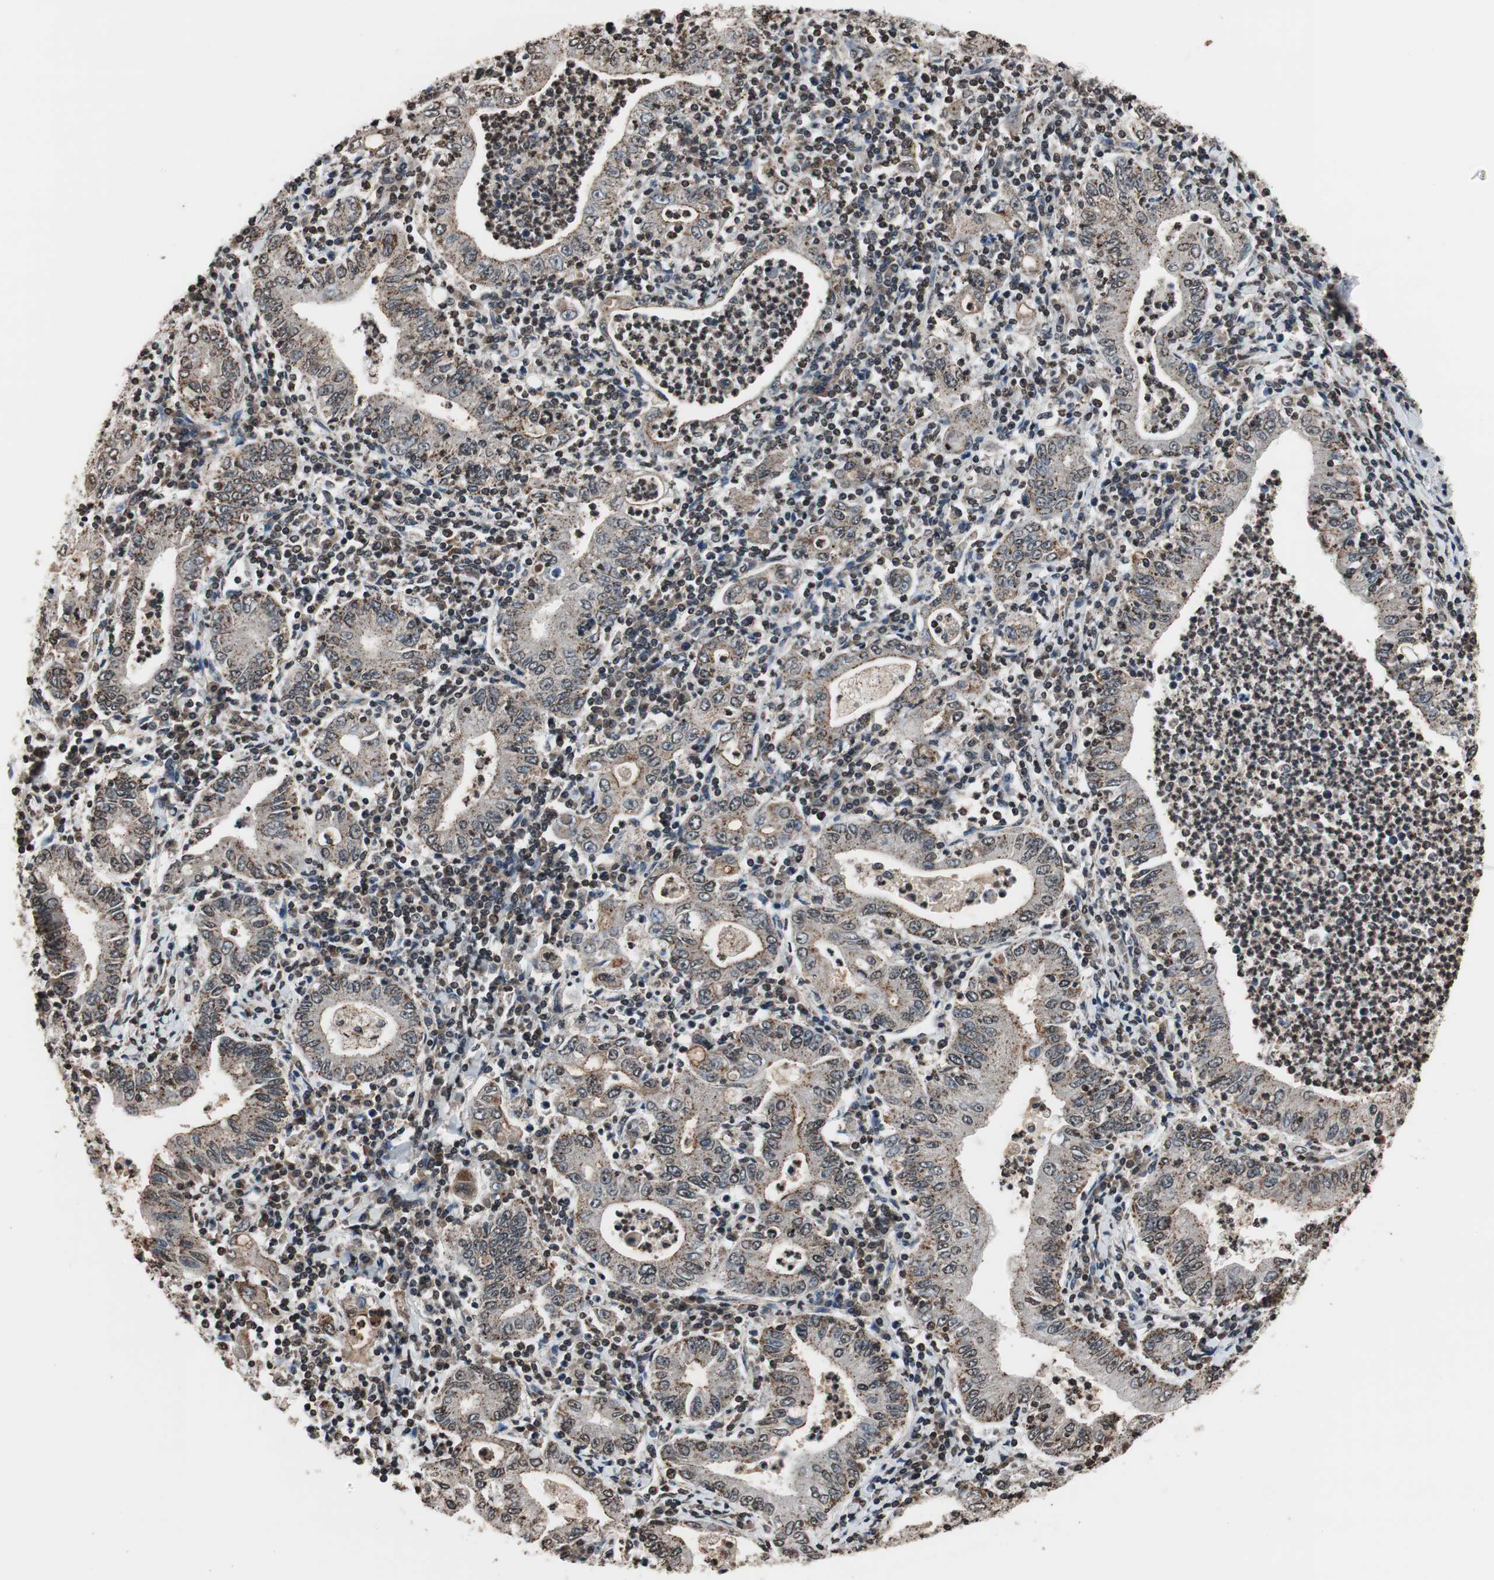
{"staining": {"intensity": "weak", "quantity": ">75%", "location": "cytoplasmic/membranous"}, "tissue": "stomach cancer", "cell_type": "Tumor cells", "image_type": "cancer", "snomed": [{"axis": "morphology", "description": "Normal tissue, NOS"}, {"axis": "morphology", "description": "Adenocarcinoma, NOS"}, {"axis": "topography", "description": "Esophagus"}, {"axis": "topography", "description": "Stomach, upper"}, {"axis": "topography", "description": "Peripheral nerve tissue"}], "caption": "Immunohistochemical staining of stomach cancer exhibits low levels of weak cytoplasmic/membranous protein staining in approximately >75% of tumor cells.", "gene": "RFC1", "patient": {"sex": "male", "age": 62}}